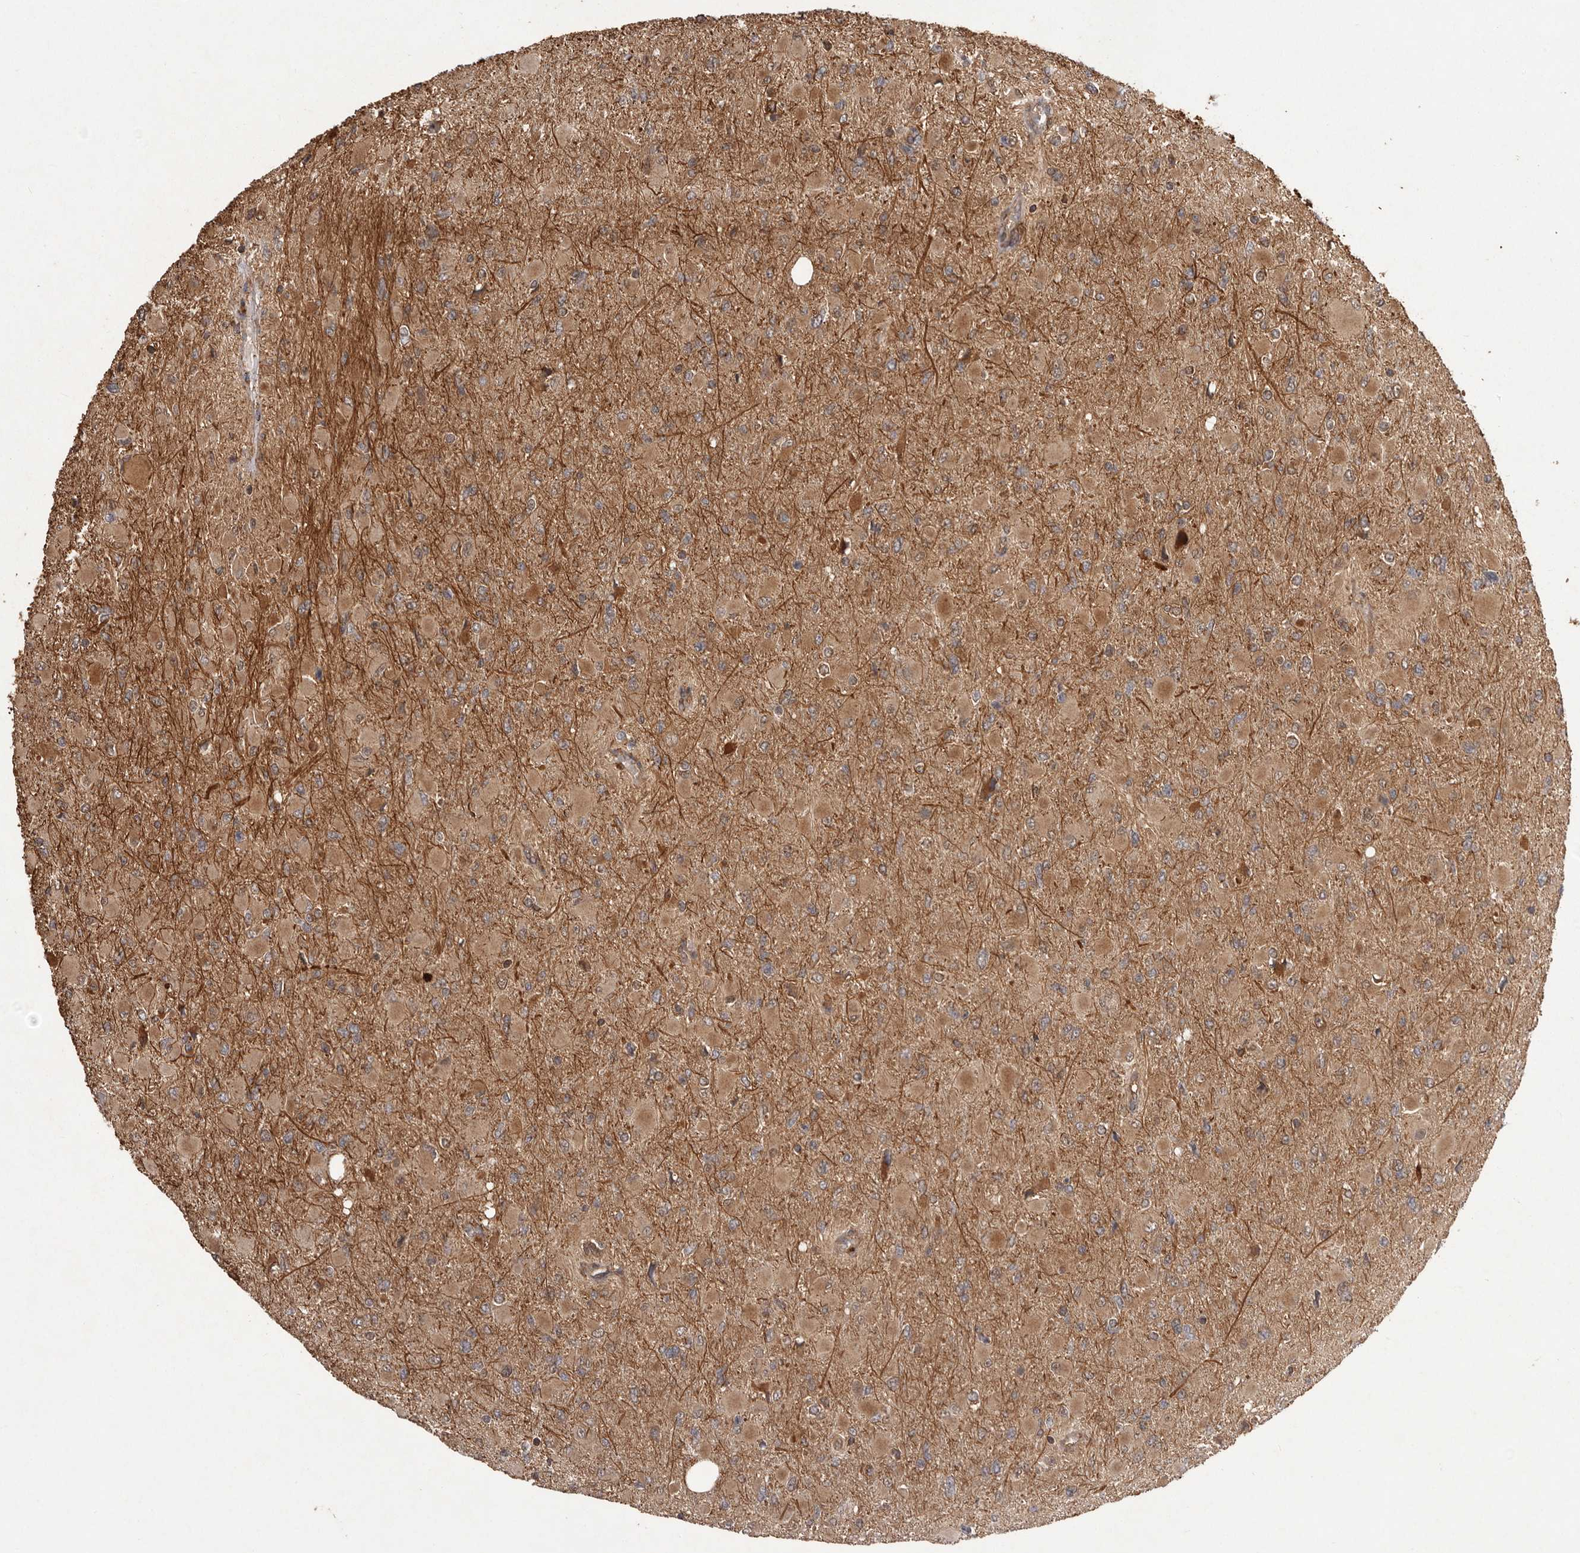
{"staining": {"intensity": "moderate", "quantity": ">75%", "location": "cytoplasmic/membranous"}, "tissue": "glioma", "cell_type": "Tumor cells", "image_type": "cancer", "snomed": [{"axis": "morphology", "description": "Glioma, malignant, High grade"}, {"axis": "topography", "description": "Cerebral cortex"}], "caption": "Immunohistochemical staining of glioma displays medium levels of moderate cytoplasmic/membranous protein staining in approximately >75% of tumor cells. Using DAB (3,3'-diaminobenzidine) (brown) and hematoxylin (blue) stains, captured at high magnification using brightfield microscopy.", "gene": "SLC22A3", "patient": {"sex": "female", "age": 36}}